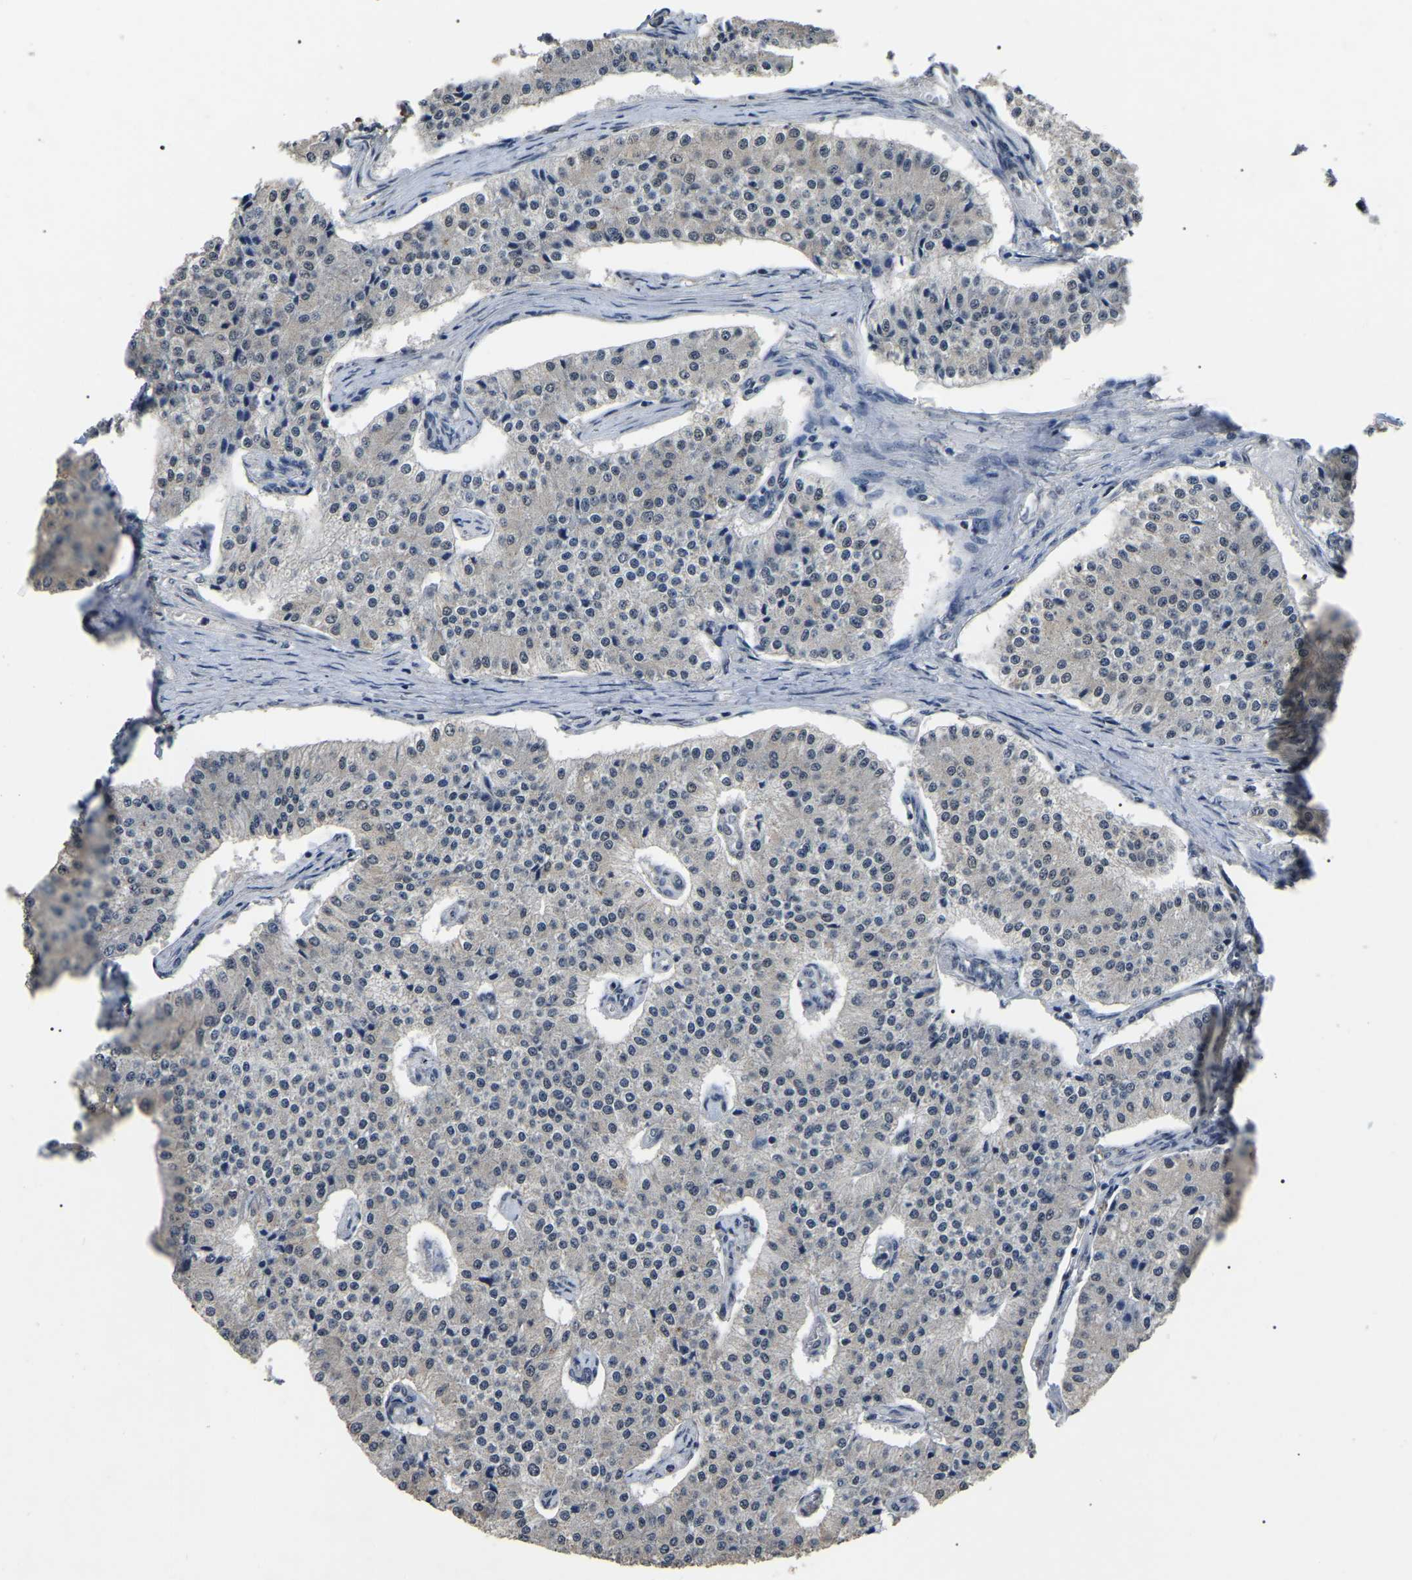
{"staining": {"intensity": "negative", "quantity": "none", "location": "none"}, "tissue": "carcinoid", "cell_type": "Tumor cells", "image_type": "cancer", "snomed": [{"axis": "morphology", "description": "Carcinoid, malignant, NOS"}, {"axis": "topography", "description": "Colon"}], "caption": "Immunohistochemical staining of carcinoid exhibits no significant expression in tumor cells.", "gene": "PPM1E", "patient": {"sex": "female", "age": 52}}